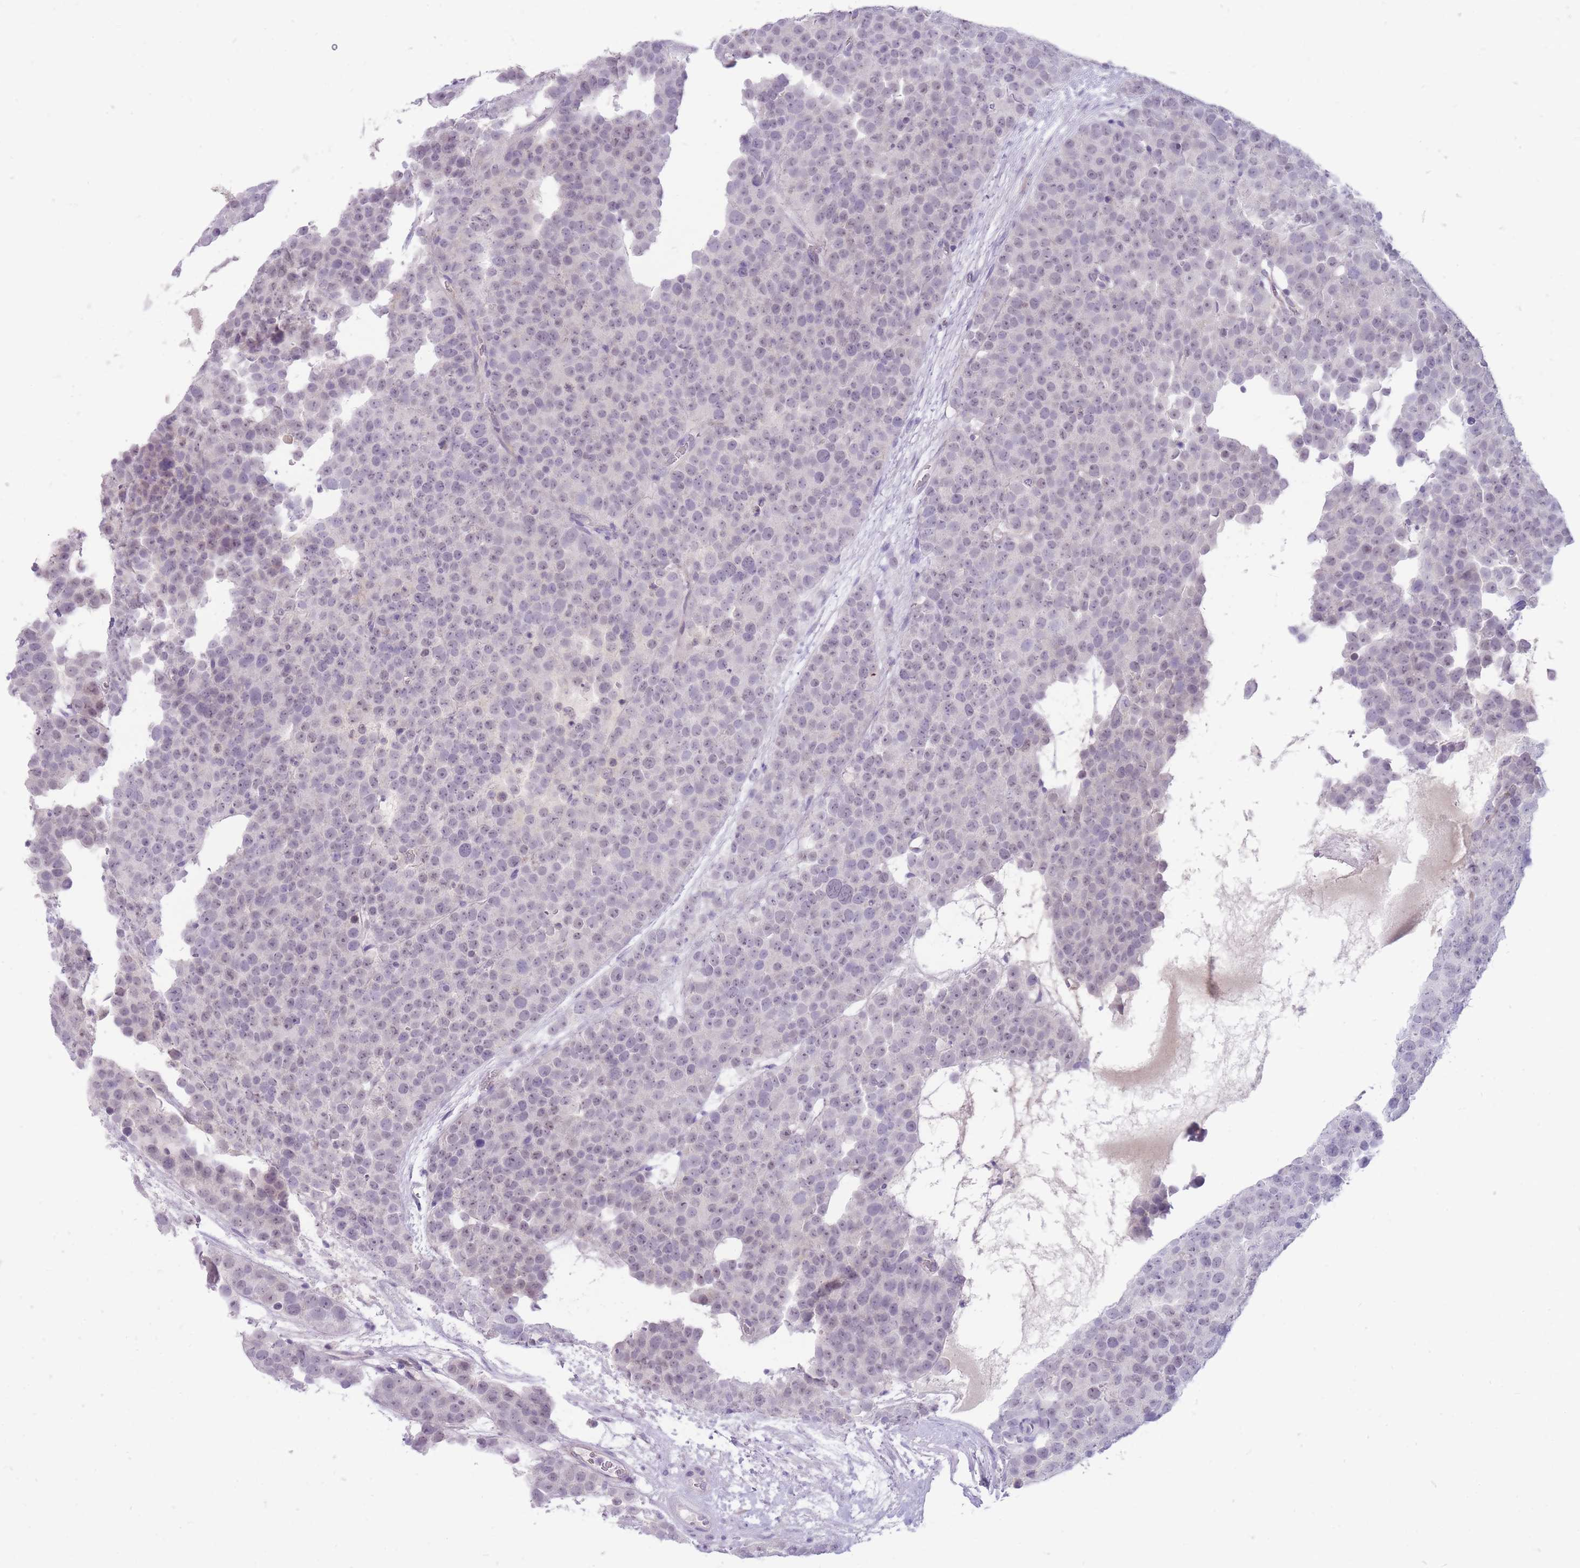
{"staining": {"intensity": "negative", "quantity": "none", "location": "none"}, "tissue": "testis cancer", "cell_type": "Tumor cells", "image_type": "cancer", "snomed": [{"axis": "morphology", "description": "Seminoma, NOS"}, {"axis": "topography", "description": "Testis"}], "caption": "Tumor cells are negative for protein expression in human testis cancer.", "gene": "ERICH4", "patient": {"sex": "male", "age": 71}}